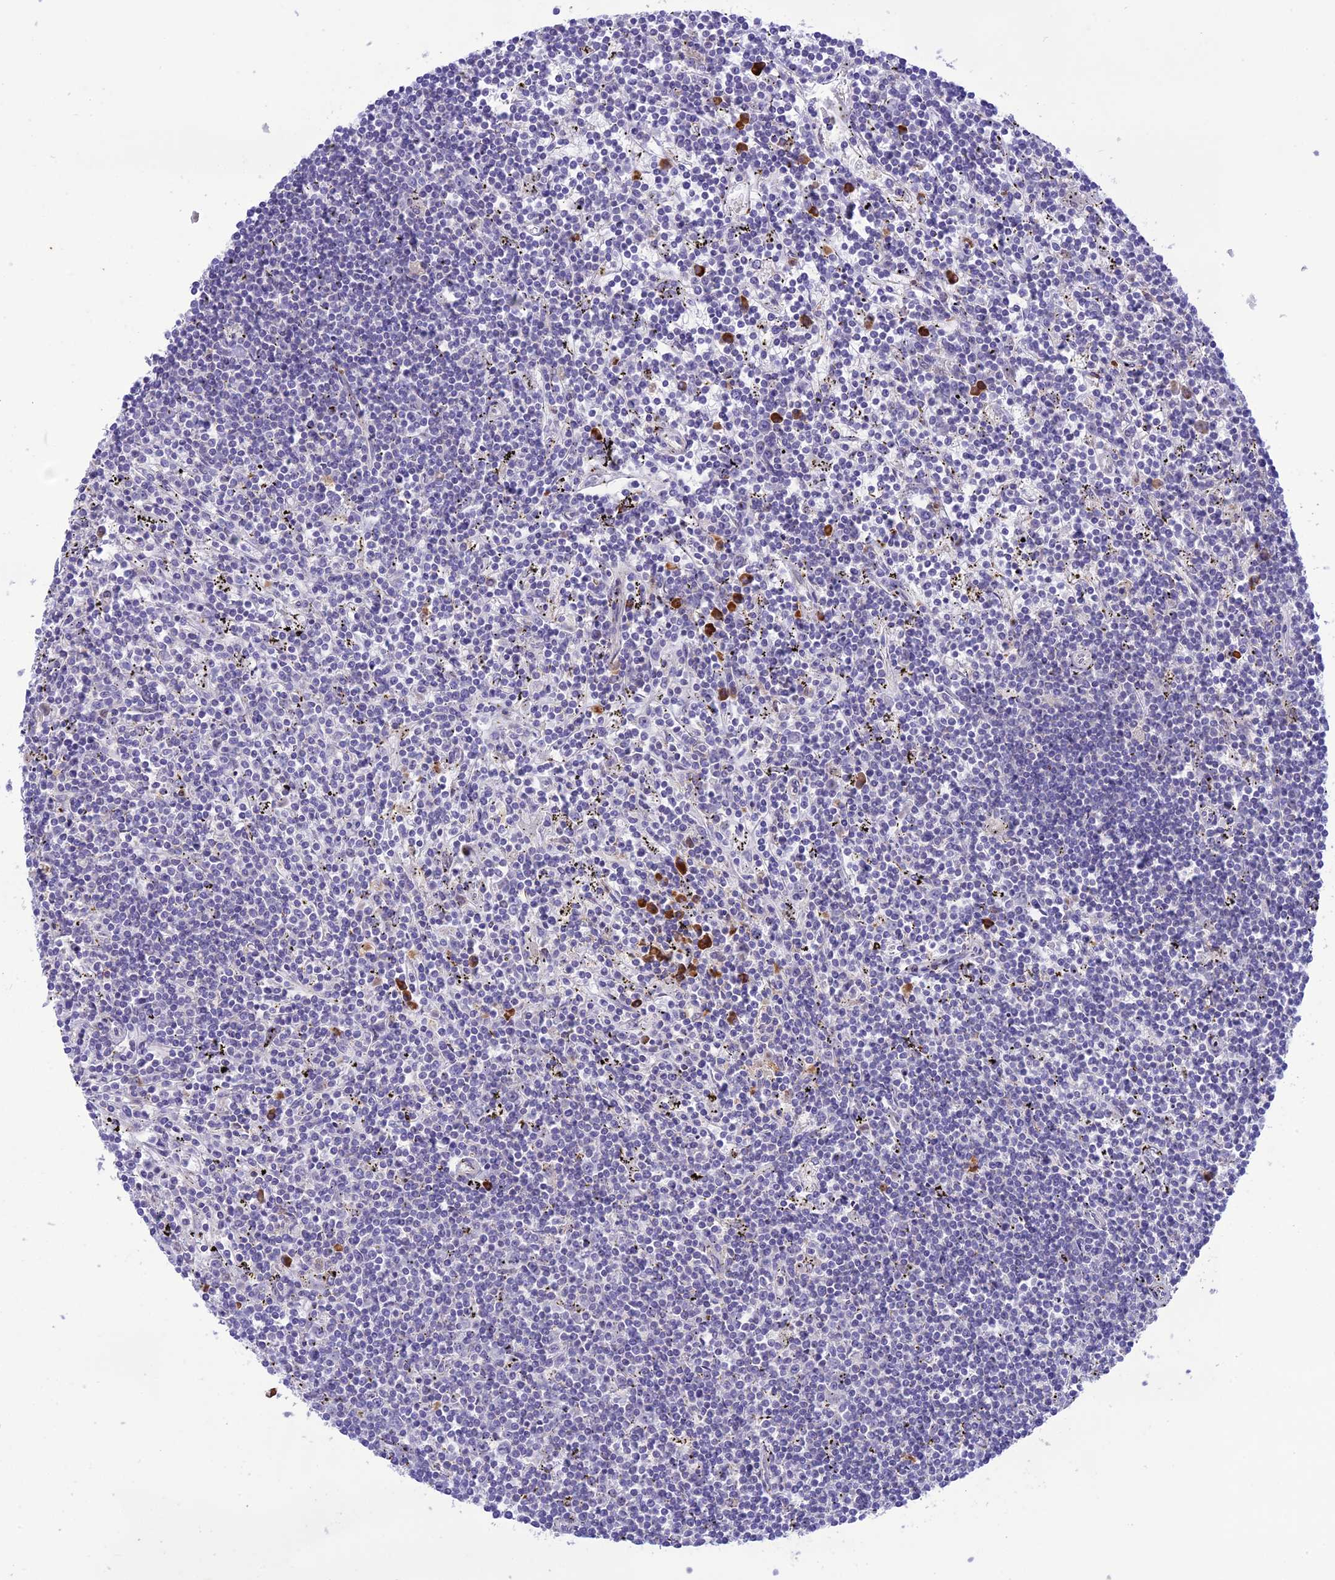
{"staining": {"intensity": "negative", "quantity": "none", "location": "none"}, "tissue": "lymphoma", "cell_type": "Tumor cells", "image_type": "cancer", "snomed": [{"axis": "morphology", "description": "Malignant lymphoma, non-Hodgkin's type, Low grade"}, {"axis": "topography", "description": "Spleen"}], "caption": "A high-resolution histopathology image shows IHC staining of low-grade malignant lymphoma, non-Hodgkin's type, which displays no significant positivity in tumor cells.", "gene": "JMY", "patient": {"sex": "male", "age": 76}}